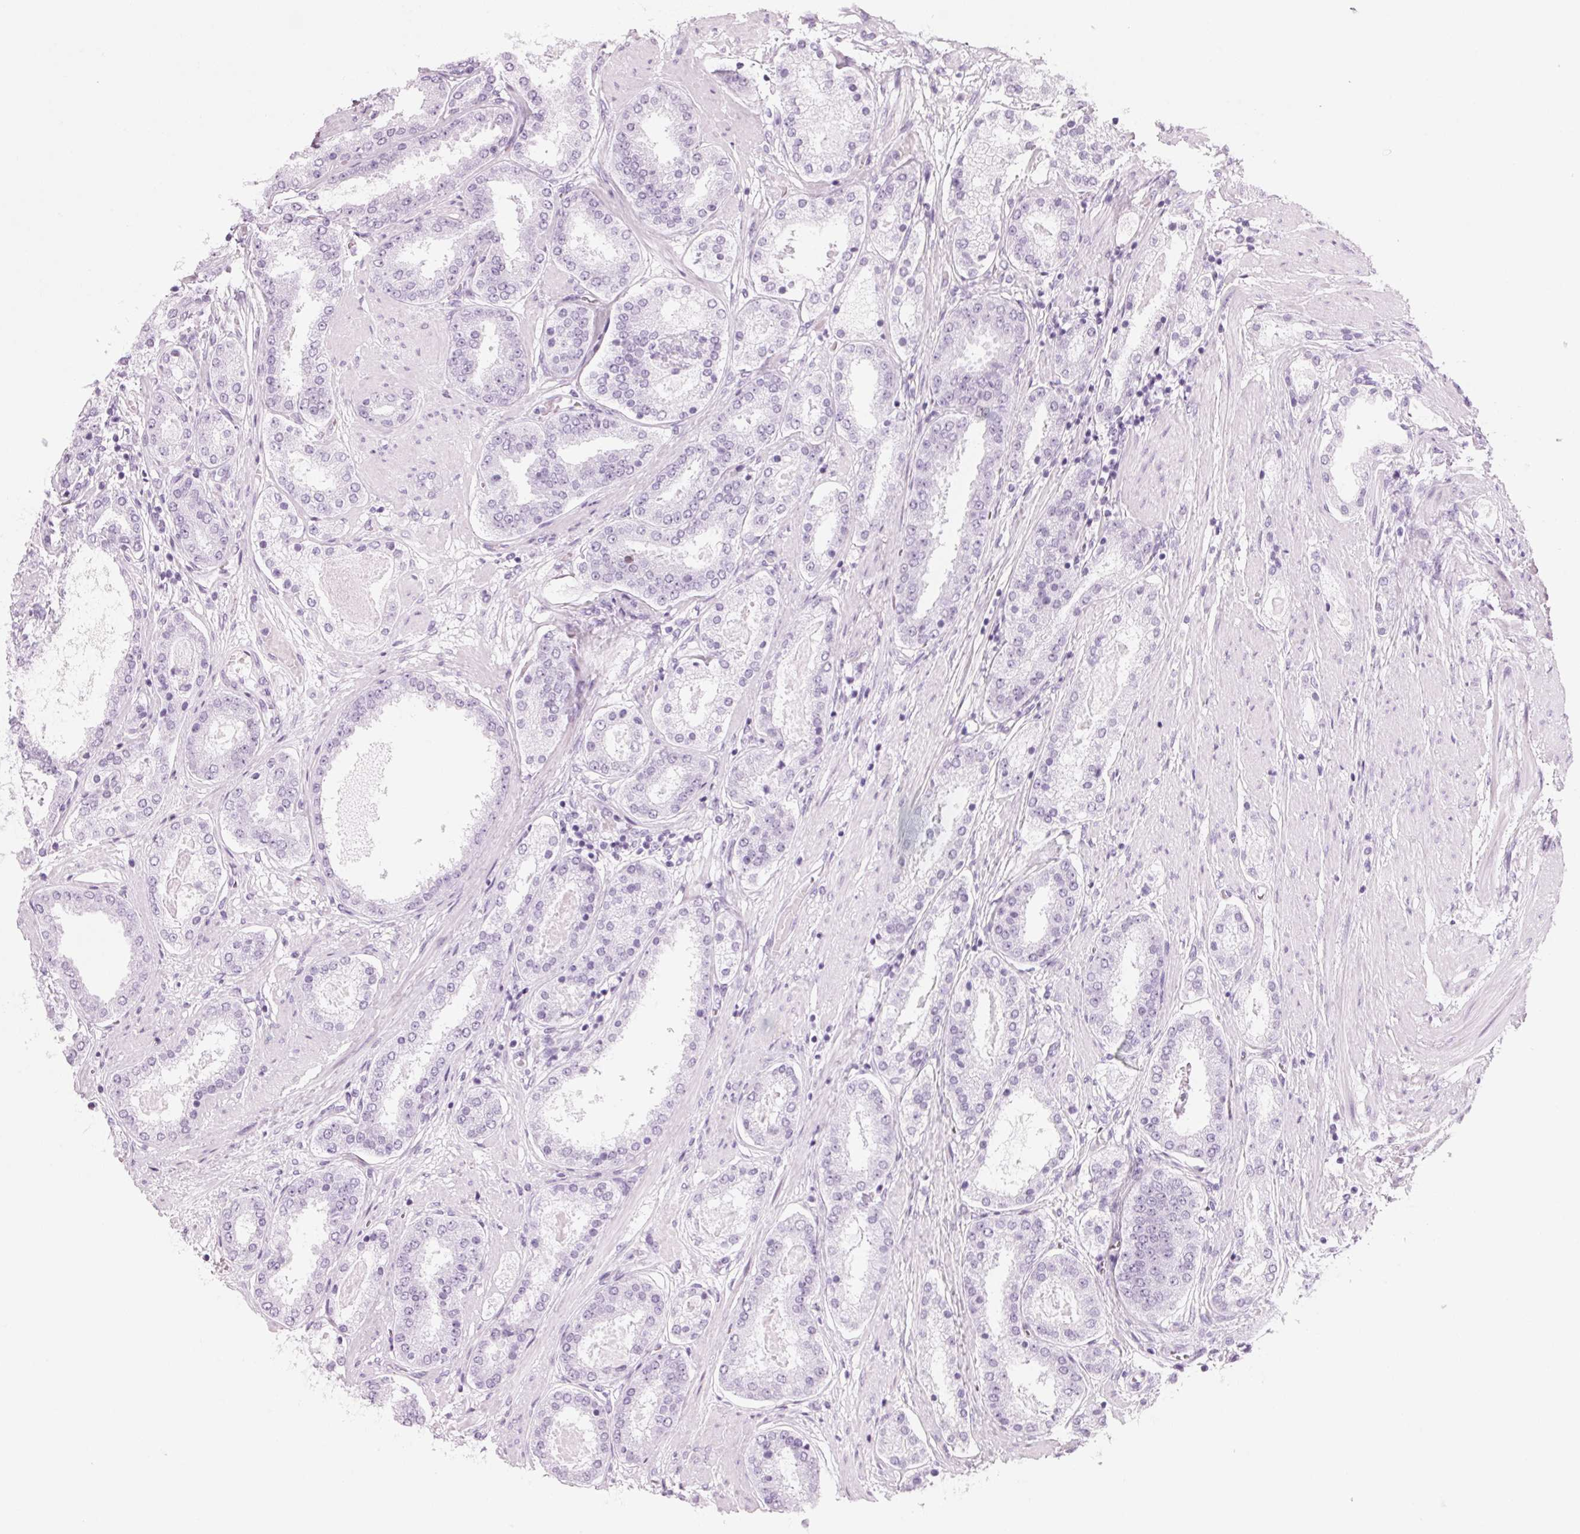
{"staining": {"intensity": "negative", "quantity": "none", "location": "none"}, "tissue": "prostate cancer", "cell_type": "Tumor cells", "image_type": "cancer", "snomed": [{"axis": "morphology", "description": "Adenocarcinoma, High grade"}, {"axis": "topography", "description": "Prostate"}], "caption": "Photomicrograph shows no significant protein expression in tumor cells of prostate cancer (adenocarcinoma (high-grade)).", "gene": "DNTTIP2", "patient": {"sex": "male", "age": 63}}